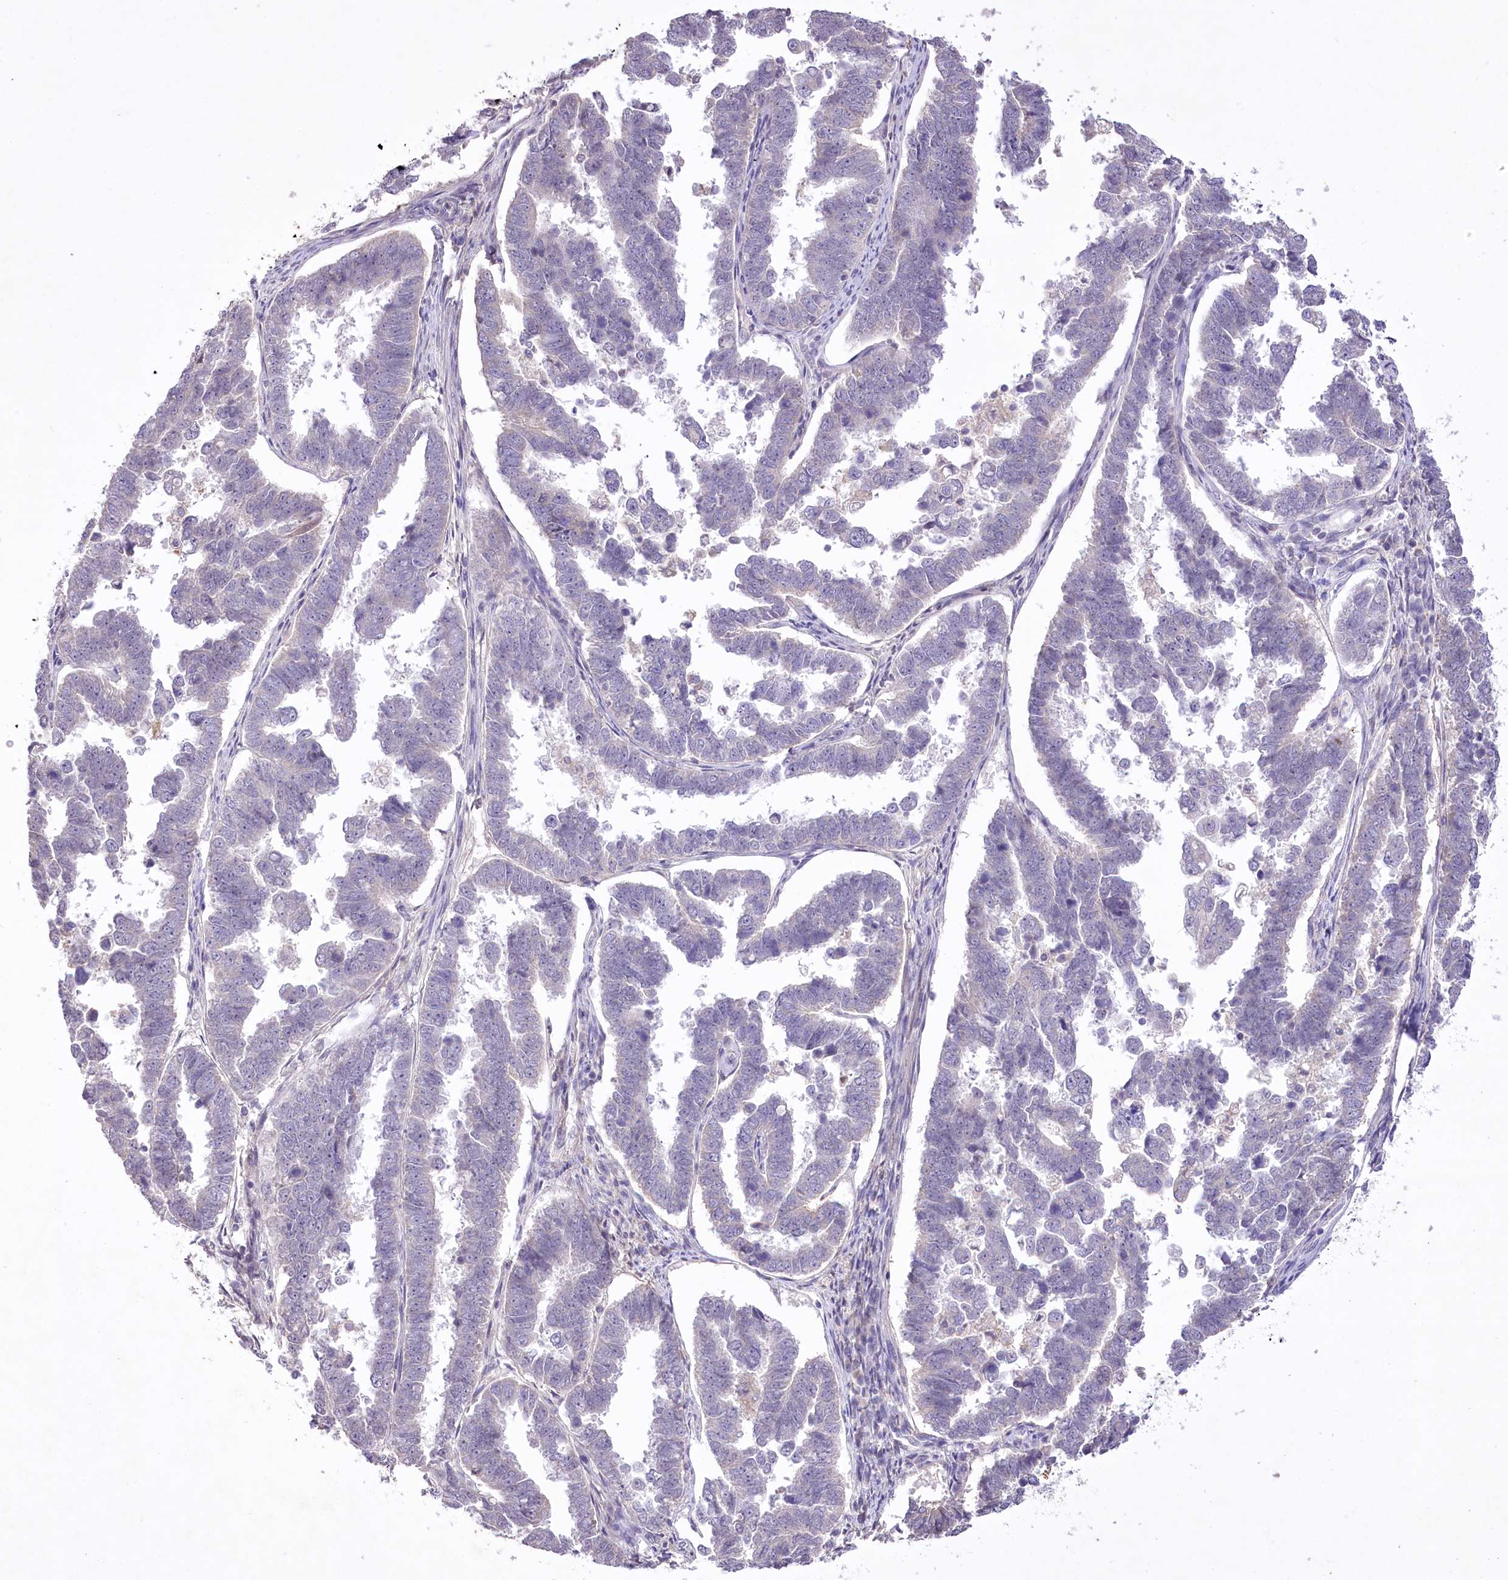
{"staining": {"intensity": "negative", "quantity": "none", "location": "none"}, "tissue": "endometrial cancer", "cell_type": "Tumor cells", "image_type": "cancer", "snomed": [{"axis": "morphology", "description": "Adenocarcinoma, NOS"}, {"axis": "topography", "description": "Endometrium"}], "caption": "Histopathology image shows no significant protein positivity in tumor cells of endometrial cancer (adenocarcinoma).", "gene": "ENPP1", "patient": {"sex": "female", "age": 75}}